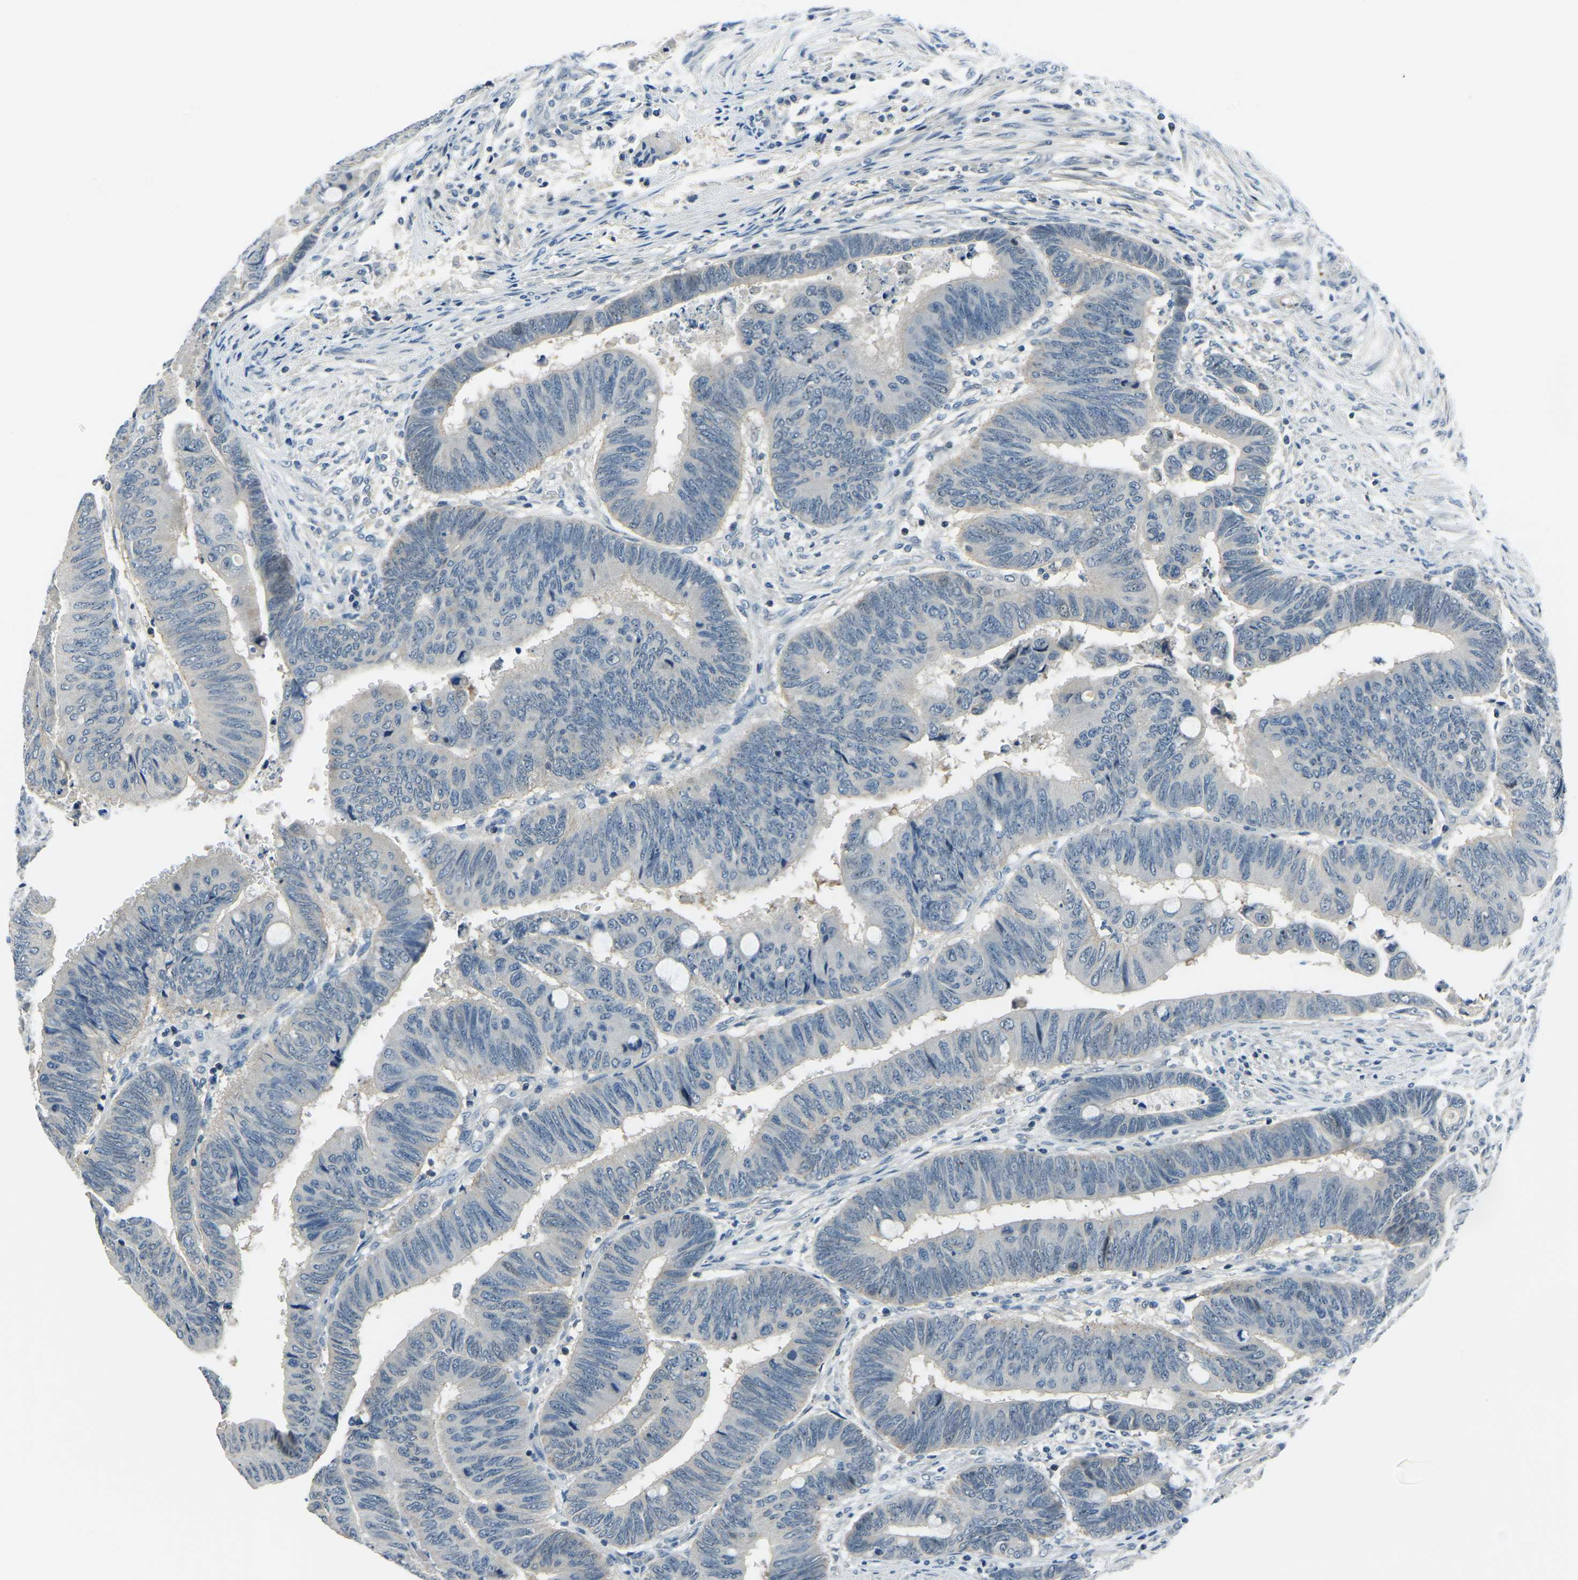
{"staining": {"intensity": "negative", "quantity": "none", "location": "none"}, "tissue": "colorectal cancer", "cell_type": "Tumor cells", "image_type": "cancer", "snomed": [{"axis": "morphology", "description": "Normal tissue, NOS"}, {"axis": "morphology", "description": "Adenocarcinoma, NOS"}, {"axis": "topography", "description": "Rectum"}, {"axis": "topography", "description": "Peripheral nerve tissue"}], "caption": "A high-resolution histopathology image shows immunohistochemistry staining of colorectal cancer, which displays no significant positivity in tumor cells.", "gene": "RRP1", "patient": {"sex": "male", "age": 92}}